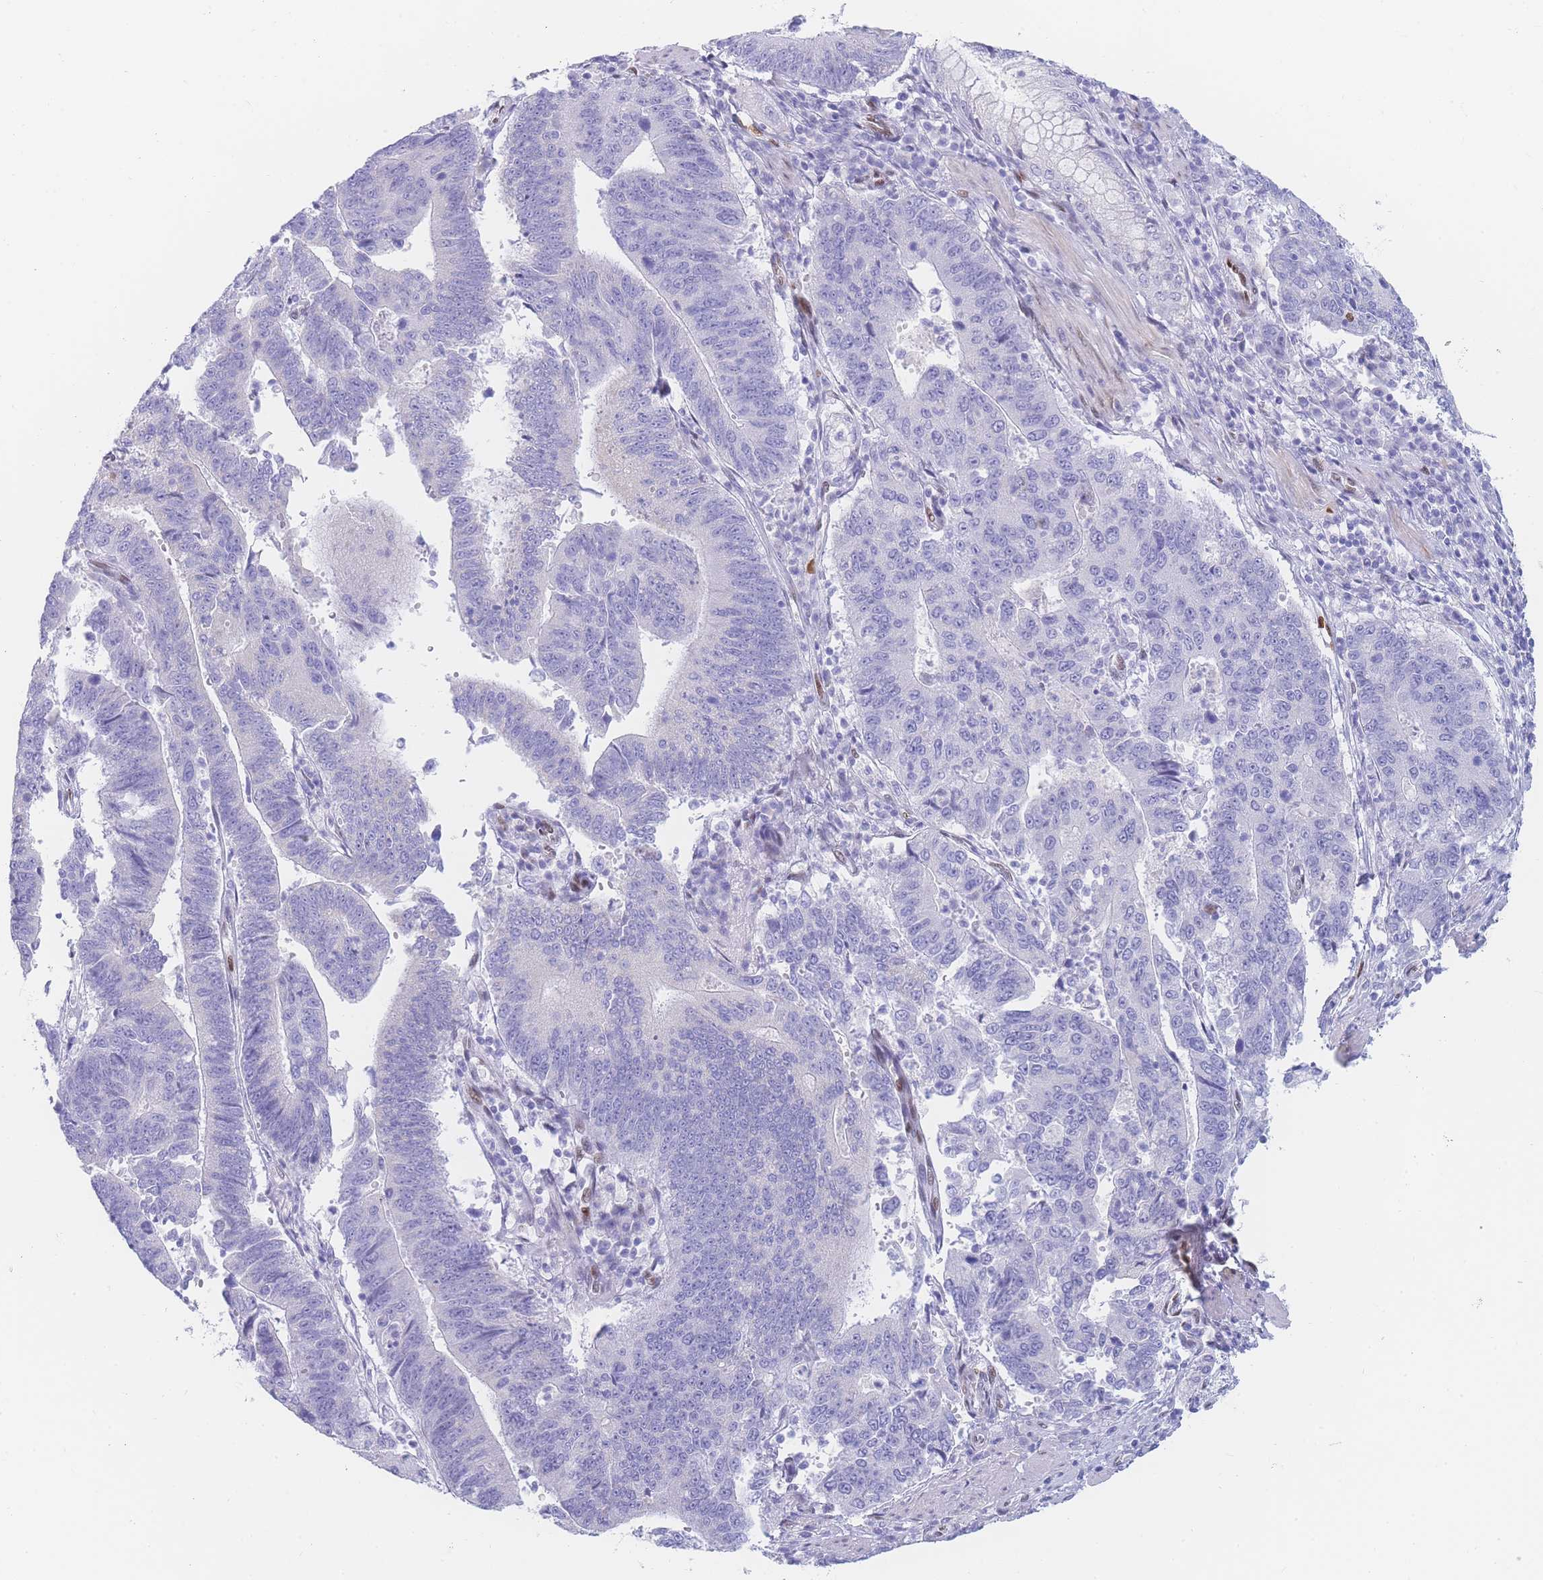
{"staining": {"intensity": "negative", "quantity": "none", "location": "none"}, "tissue": "stomach cancer", "cell_type": "Tumor cells", "image_type": "cancer", "snomed": [{"axis": "morphology", "description": "Adenocarcinoma, NOS"}, {"axis": "topography", "description": "Stomach"}], "caption": "Stomach cancer (adenocarcinoma) was stained to show a protein in brown. There is no significant positivity in tumor cells. (DAB (3,3'-diaminobenzidine) immunohistochemistry (IHC) with hematoxylin counter stain).", "gene": "PSMB5", "patient": {"sex": "male", "age": 59}}